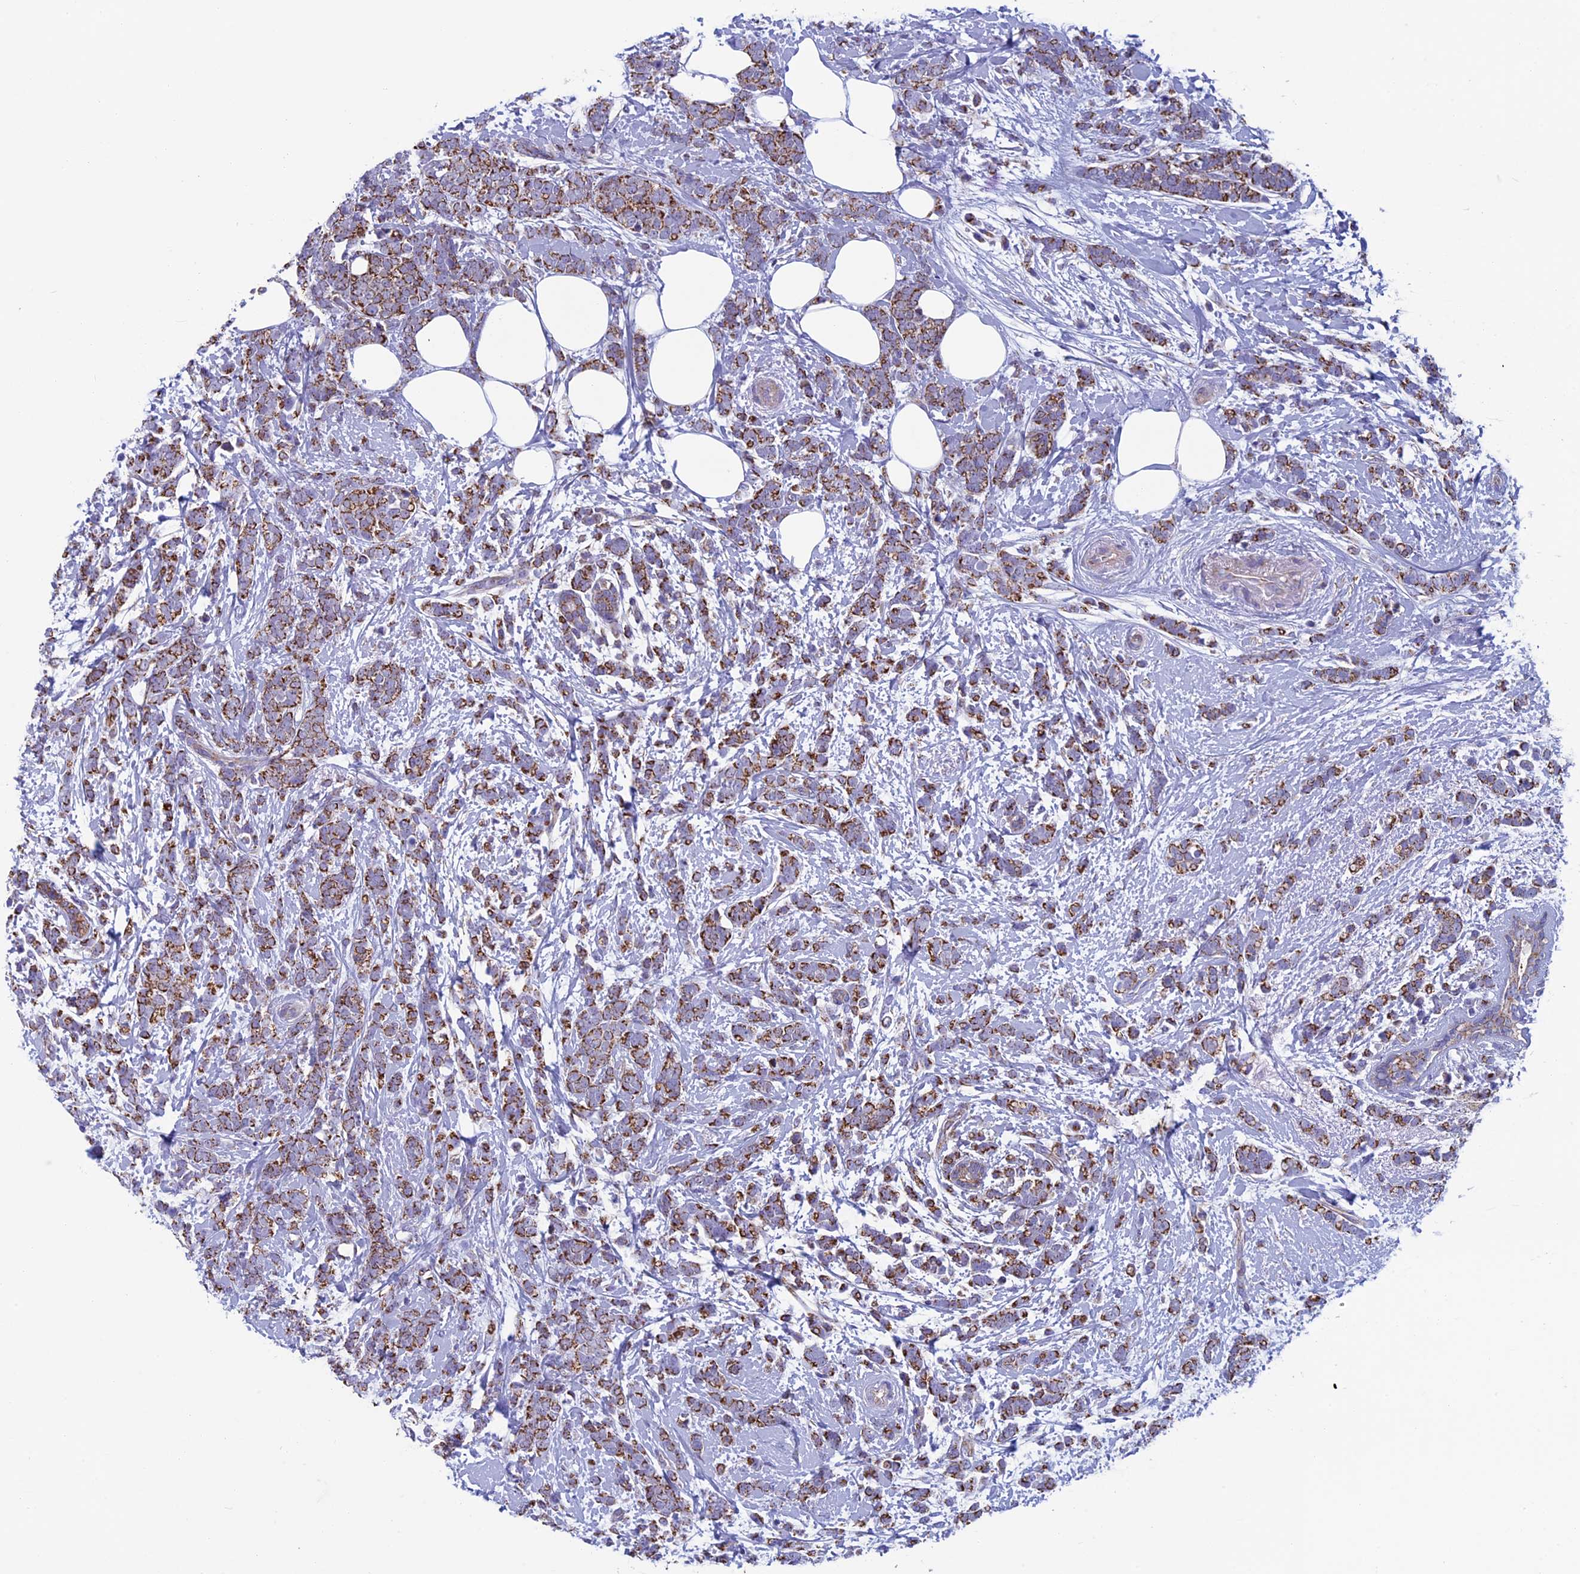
{"staining": {"intensity": "moderate", "quantity": ">75%", "location": "cytoplasmic/membranous"}, "tissue": "breast cancer", "cell_type": "Tumor cells", "image_type": "cancer", "snomed": [{"axis": "morphology", "description": "Lobular carcinoma"}, {"axis": "topography", "description": "Breast"}], "caption": "There is medium levels of moderate cytoplasmic/membranous expression in tumor cells of lobular carcinoma (breast), as demonstrated by immunohistochemical staining (brown color).", "gene": "MFSD12", "patient": {"sex": "female", "age": 58}}